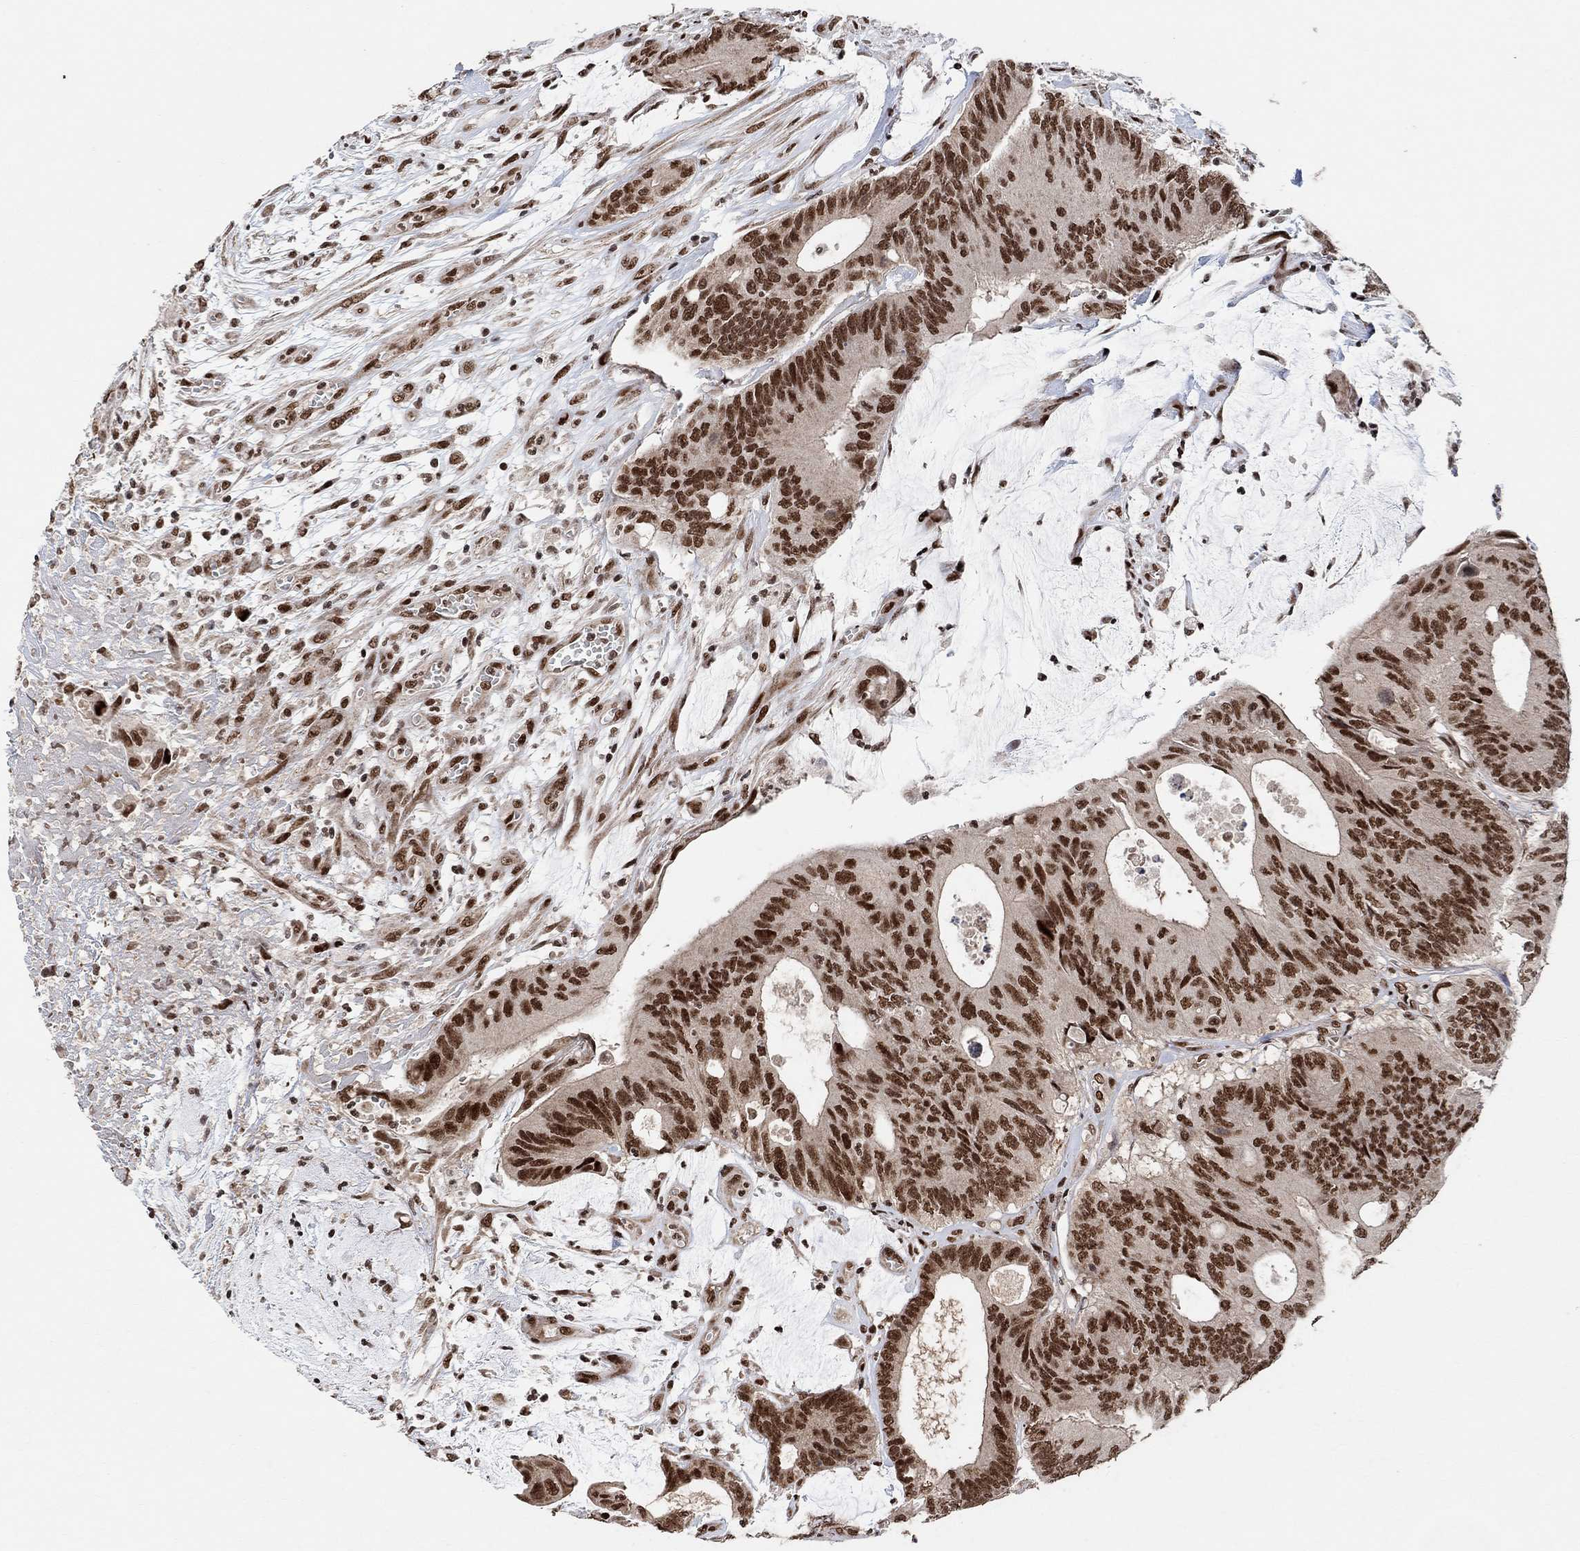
{"staining": {"intensity": "strong", "quantity": ">75%", "location": "nuclear"}, "tissue": "colorectal cancer", "cell_type": "Tumor cells", "image_type": "cancer", "snomed": [{"axis": "morphology", "description": "Normal tissue, NOS"}, {"axis": "morphology", "description": "Adenocarcinoma, NOS"}, {"axis": "topography", "description": "Colon"}], "caption": "DAB (3,3'-diaminobenzidine) immunohistochemical staining of human colorectal cancer (adenocarcinoma) displays strong nuclear protein expression in about >75% of tumor cells. (DAB = brown stain, brightfield microscopy at high magnification).", "gene": "E4F1", "patient": {"sex": "male", "age": 65}}